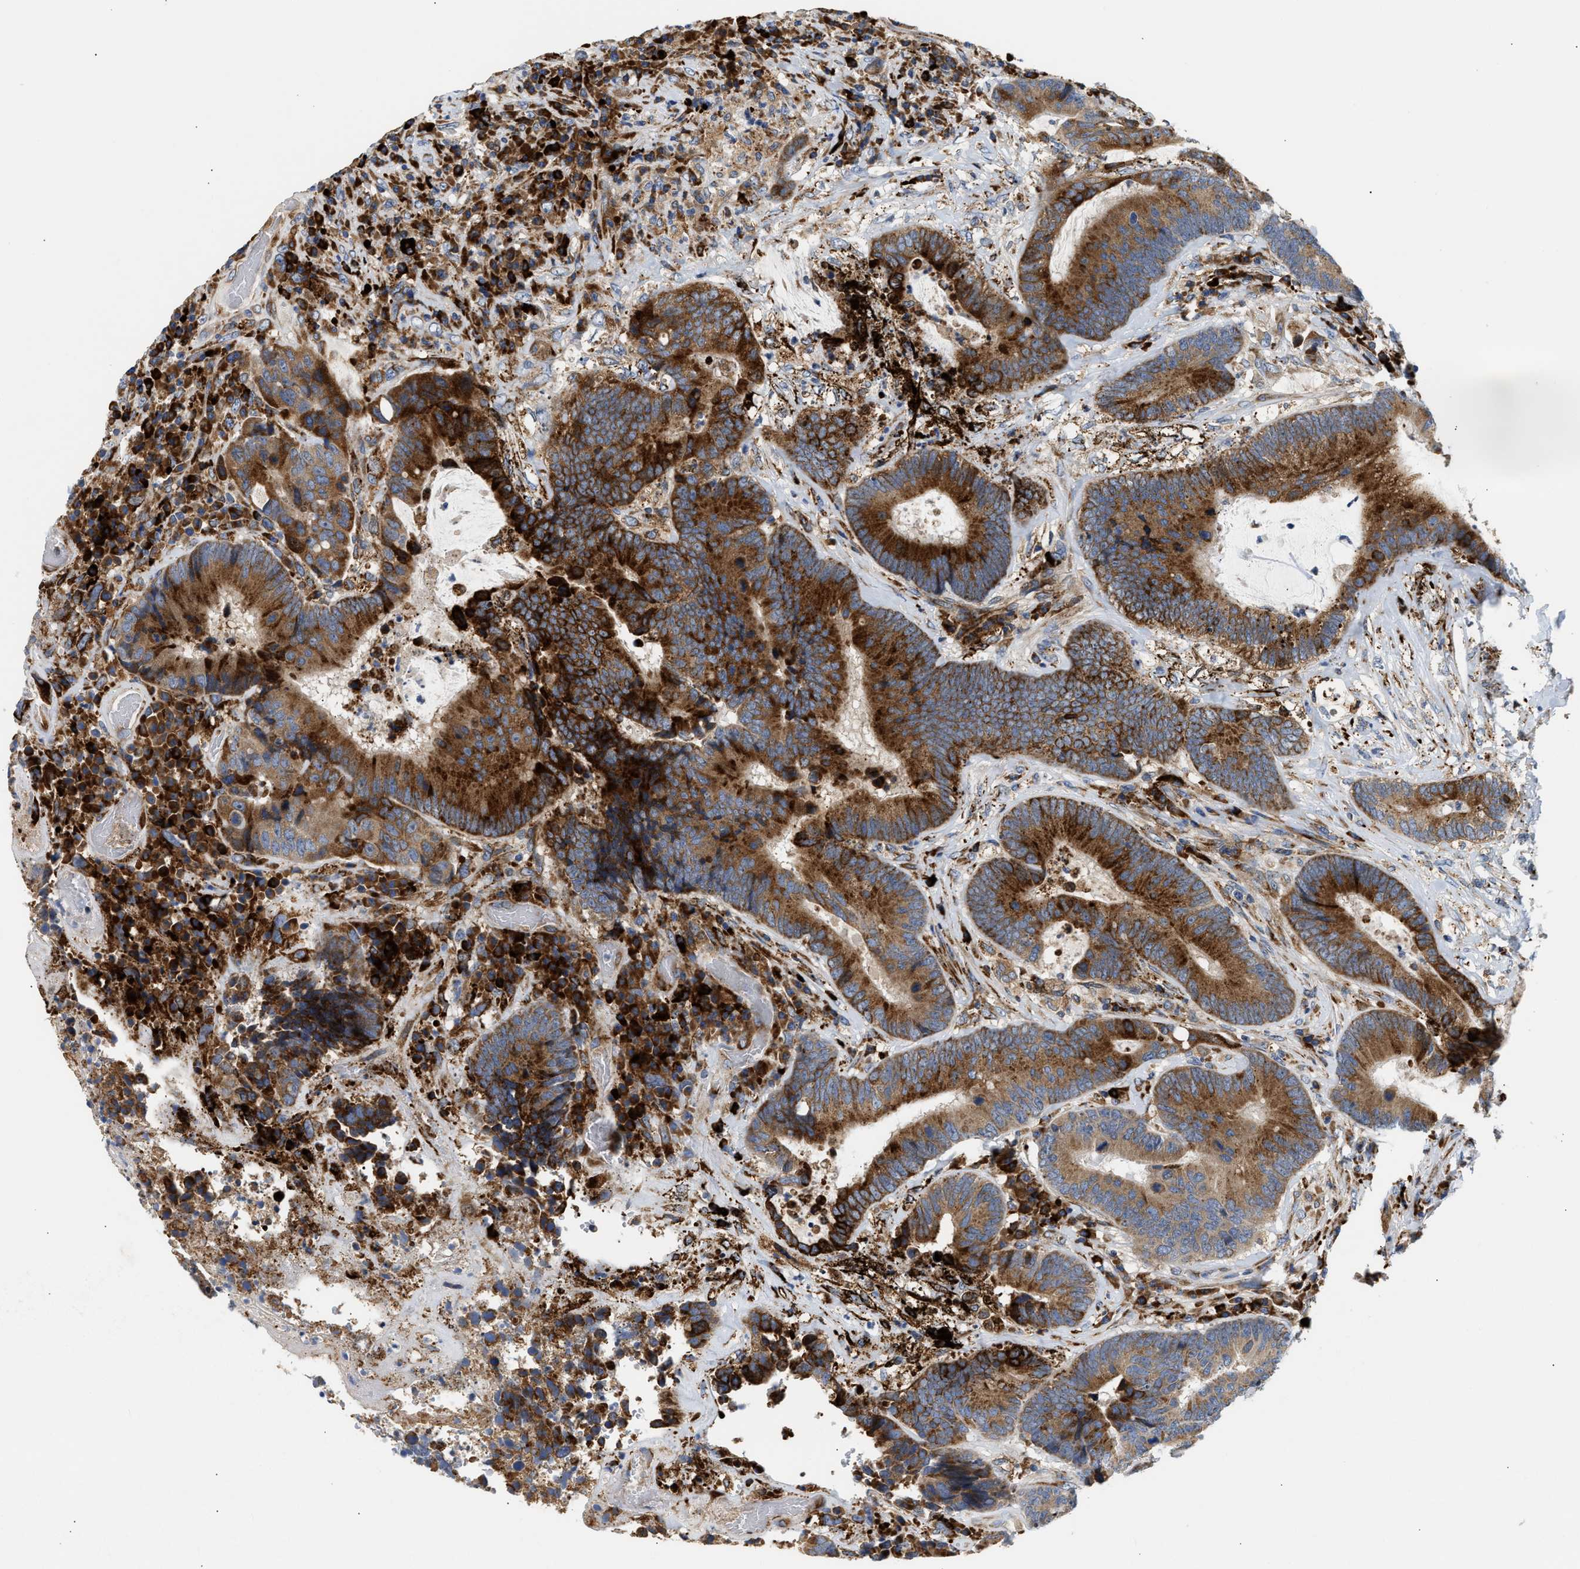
{"staining": {"intensity": "strong", "quantity": ">75%", "location": "cytoplasmic/membranous"}, "tissue": "colorectal cancer", "cell_type": "Tumor cells", "image_type": "cancer", "snomed": [{"axis": "morphology", "description": "Adenocarcinoma, NOS"}, {"axis": "topography", "description": "Rectum"}], "caption": "Colorectal adenocarcinoma stained with DAB immunohistochemistry (IHC) shows high levels of strong cytoplasmic/membranous staining in approximately >75% of tumor cells.", "gene": "AMZ1", "patient": {"sex": "female", "age": 89}}